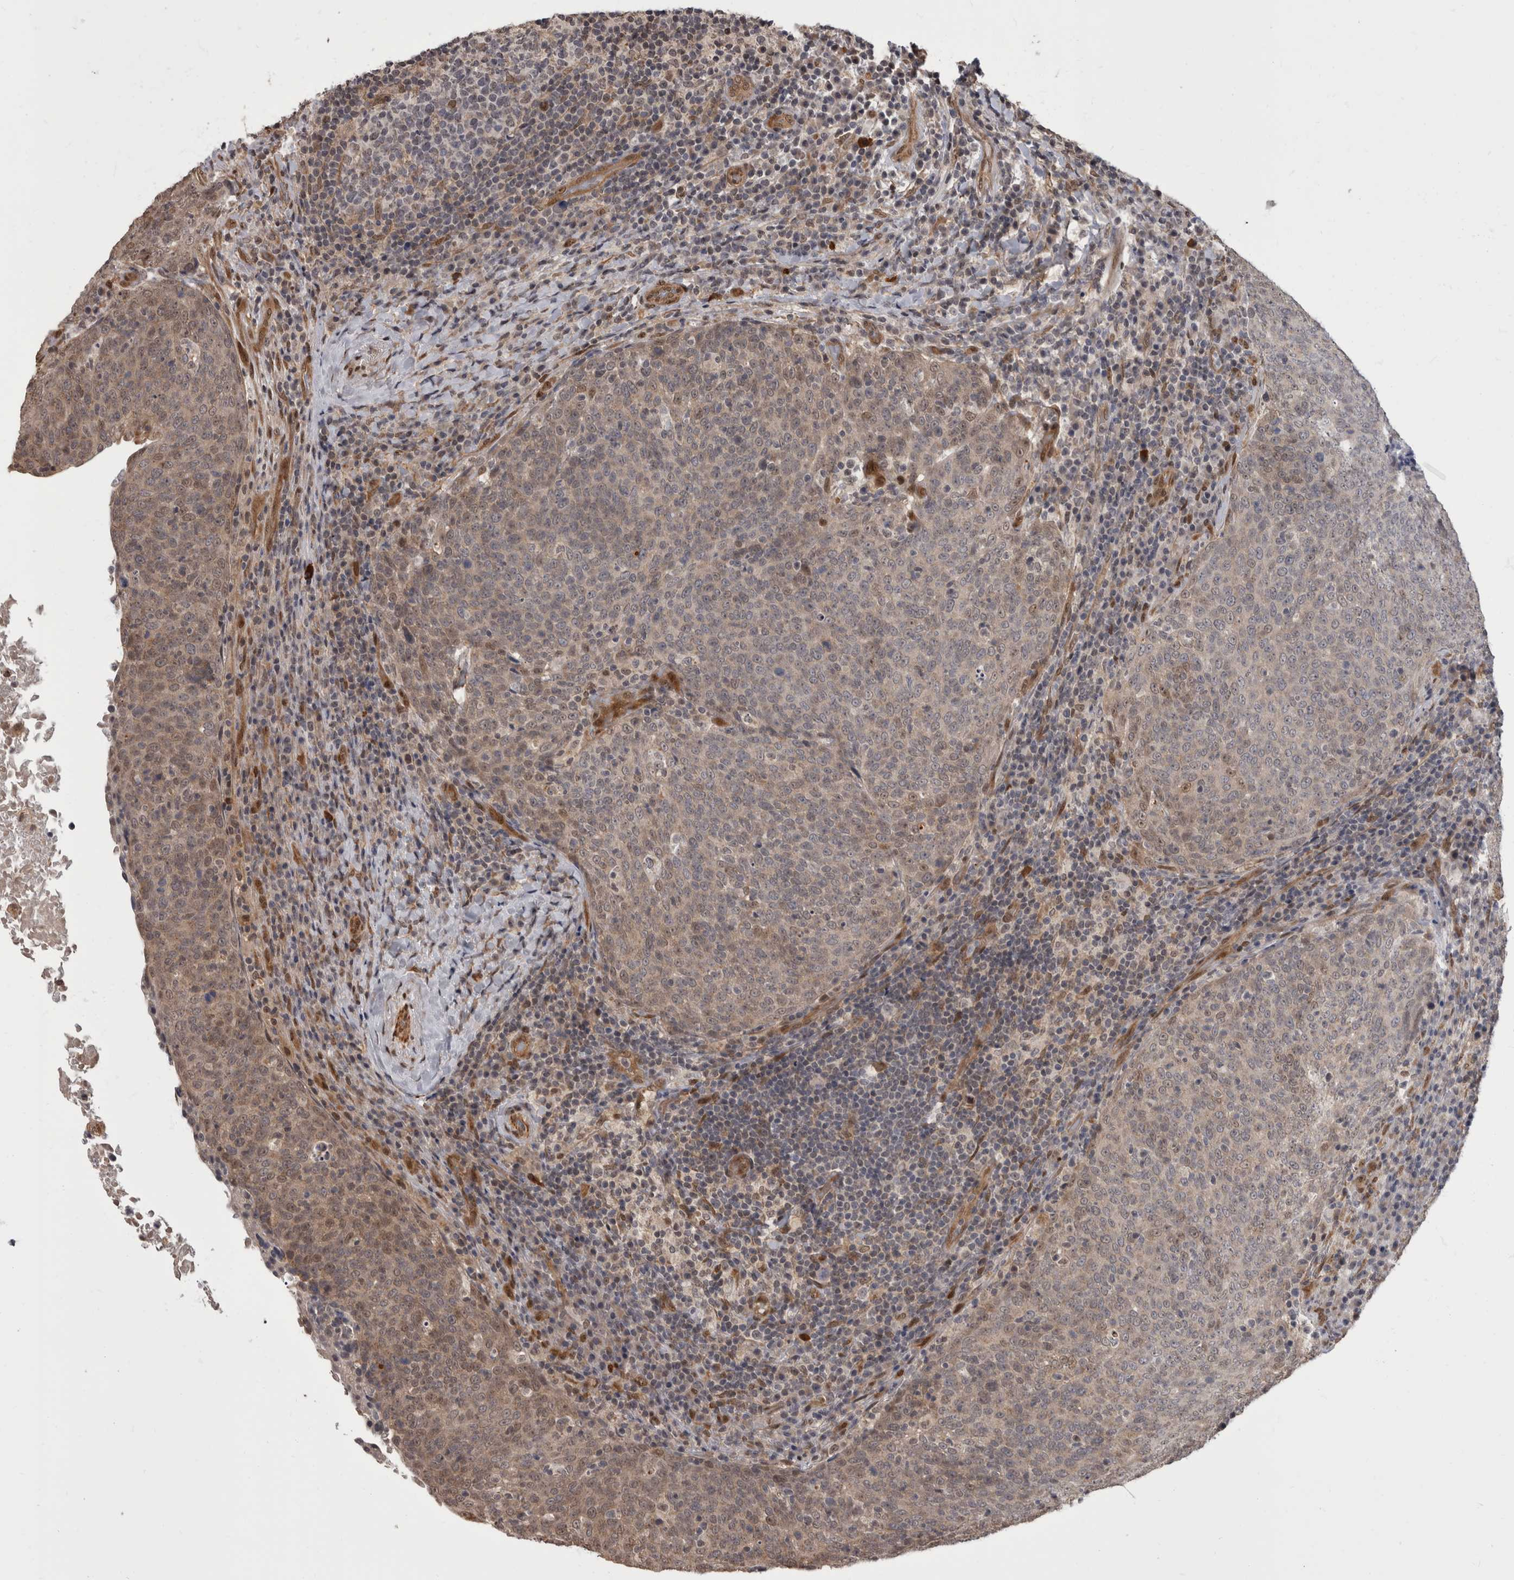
{"staining": {"intensity": "moderate", "quantity": "25%-75%", "location": "cytoplasmic/membranous,nuclear"}, "tissue": "head and neck cancer", "cell_type": "Tumor cells", "image_type": "cancer", "snomed": [{"axis": "morphology", "description": "Squamous cell carcinoma, NOS"}, {"axis": "morphology", "description": "Squamous cell carcinoma, metastatic, NOS"}, {"axis": "topography", "description": "Lymph node"}, {"axis": "topography", "description": "Head-Neck"}], "caption": "Moderate cytoplasmic/membranous and nuclear protein expression is identified in about 25%-75% of tumor cells in head and neck cancer.", "gene": "AKT3", "patient": {"sex": "male", "age": 62}}